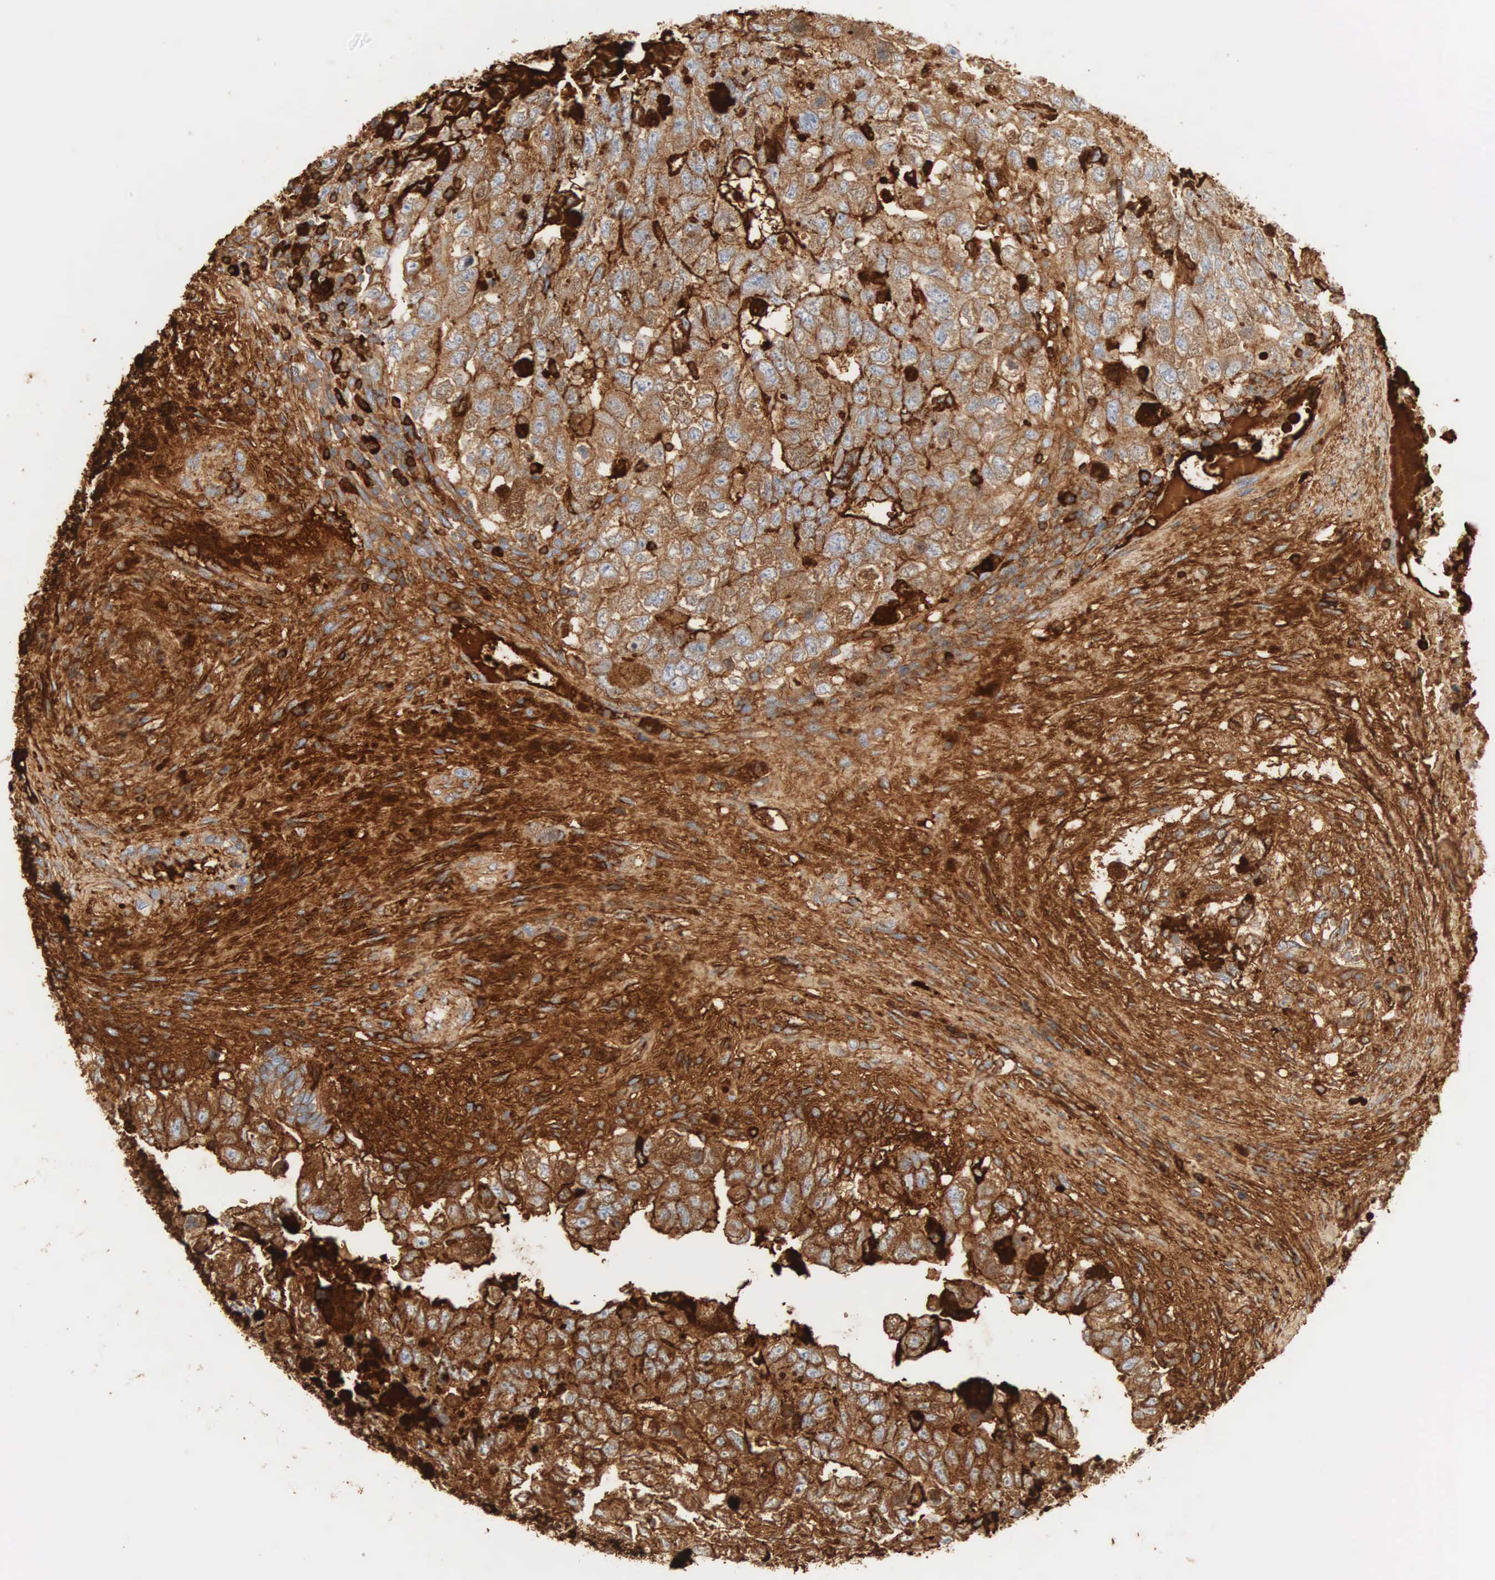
{"staining": {"intensity": "strong", "quantity": ">75%", "location": "cytoplasmic/membranous"}, "tissue": "testis cancer", "cell_type": "Tumor cells", "image_type": "cancer", "snomed": [{"axis": "morphology", "description": "Carcinoma, Embryonal, NOS"}, {"axis": "topography", "description": "Testis"}], "caption": "DAB (3,3'-diaminobenzidine) immunohistochemical staining of human testis cancer reveals strong cytoplasmic/membranous protein staining in approximately >75% of tumor cells. (brown staining indicates protein expression, while blue staining denotes nuclei).", "gene": "IGLC3", "patient": {"sex": "male", "age": 36}}